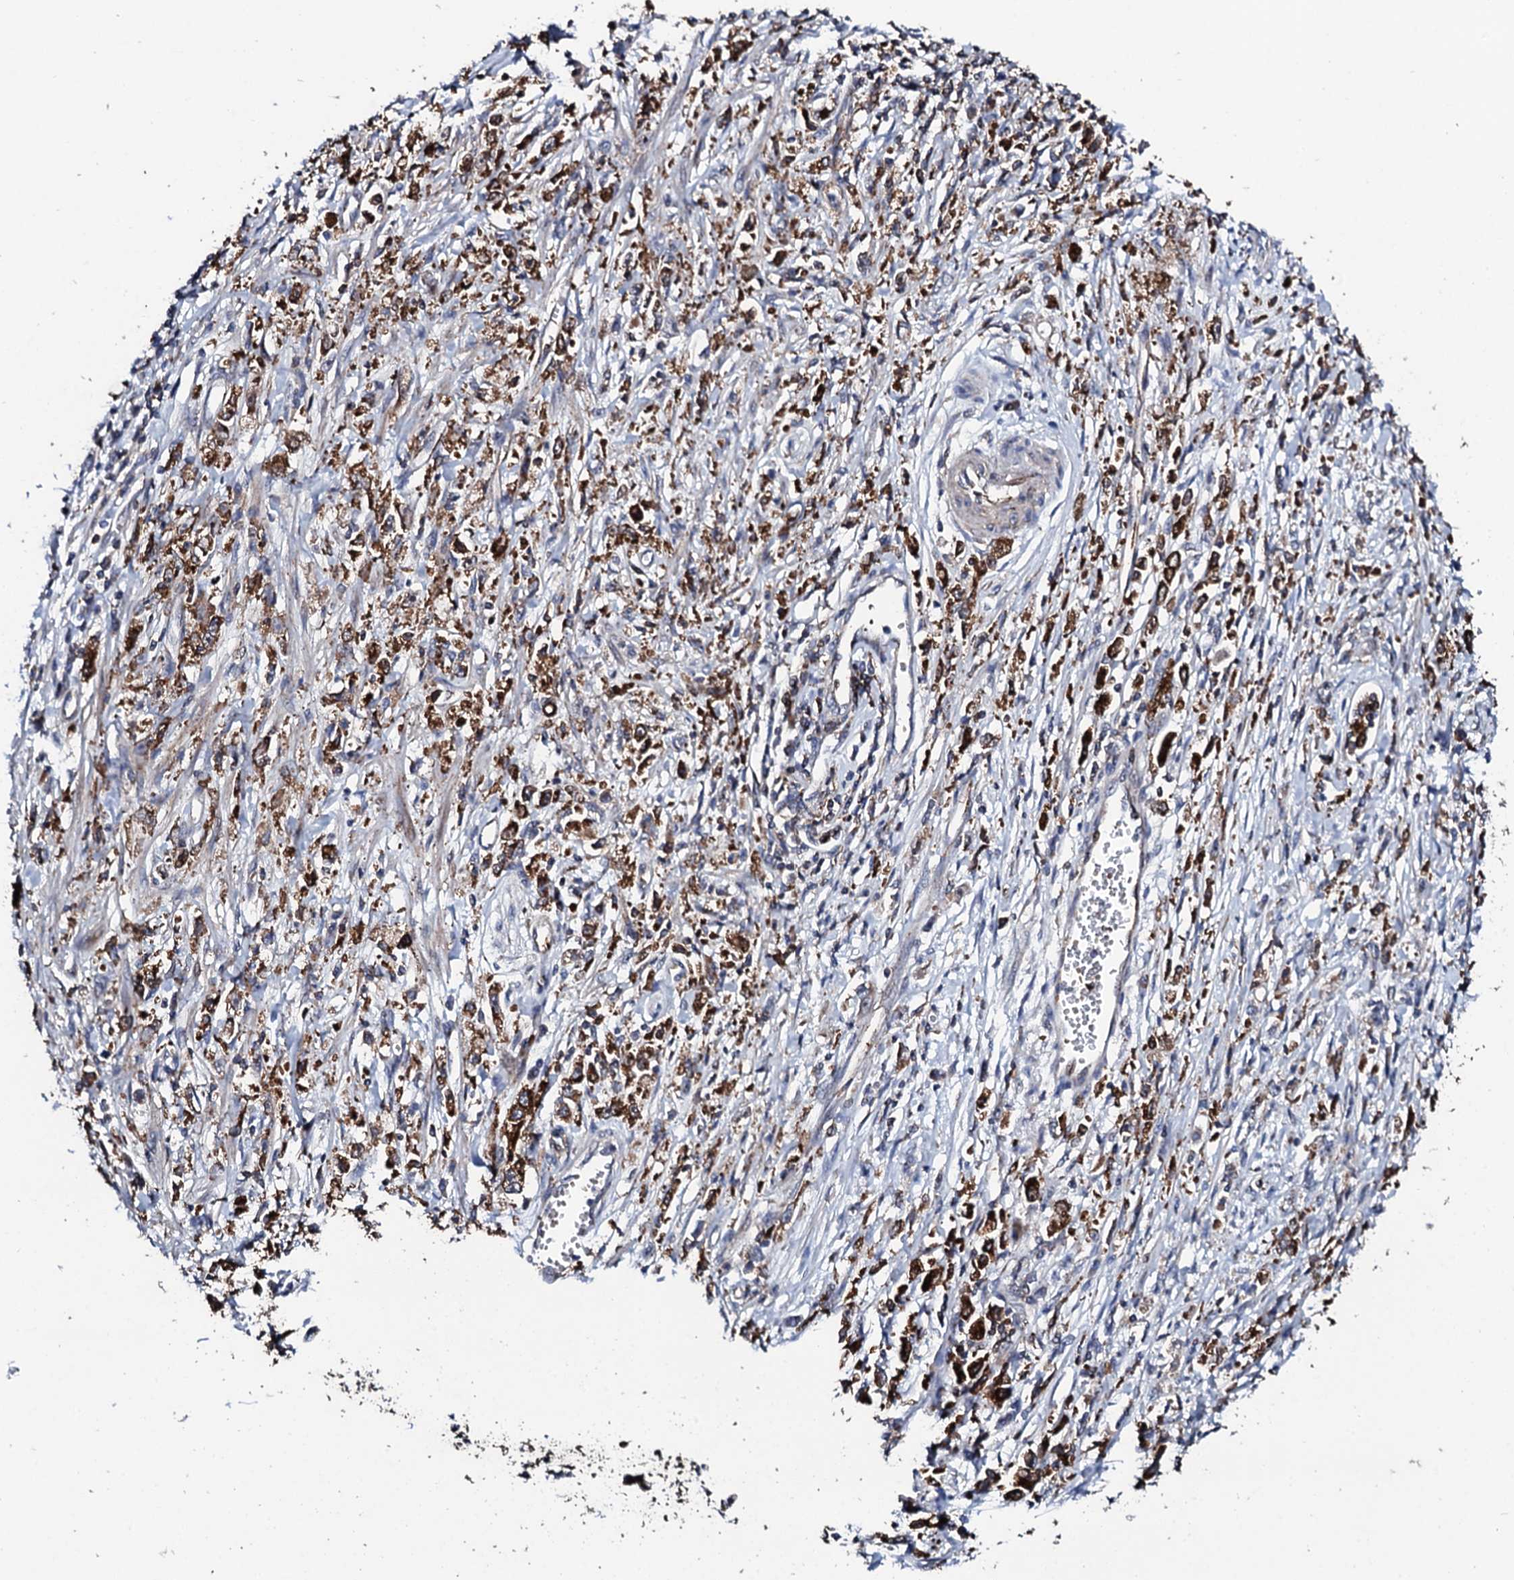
{"staining": {"intensity": "strong", "quantity": ">75%", "location": "cytoplasmic/membranous"}, "tissue": "stomach cancer", "cell_type": "Tumor cells", "image_type": "cancer", "snomed": [{"axis": "morphology", "description": "Adenocarcinoma, NOS"}, {"axis": "topography", "description": "Stomach"}], "caption": "A high amount of strong cytoplasmic/membranous expression is seen in about >75% of tumor cells in stomach cancer tissue.", "gene": "GTPBP4", "patient": {"sex": "female", "age": 59}}